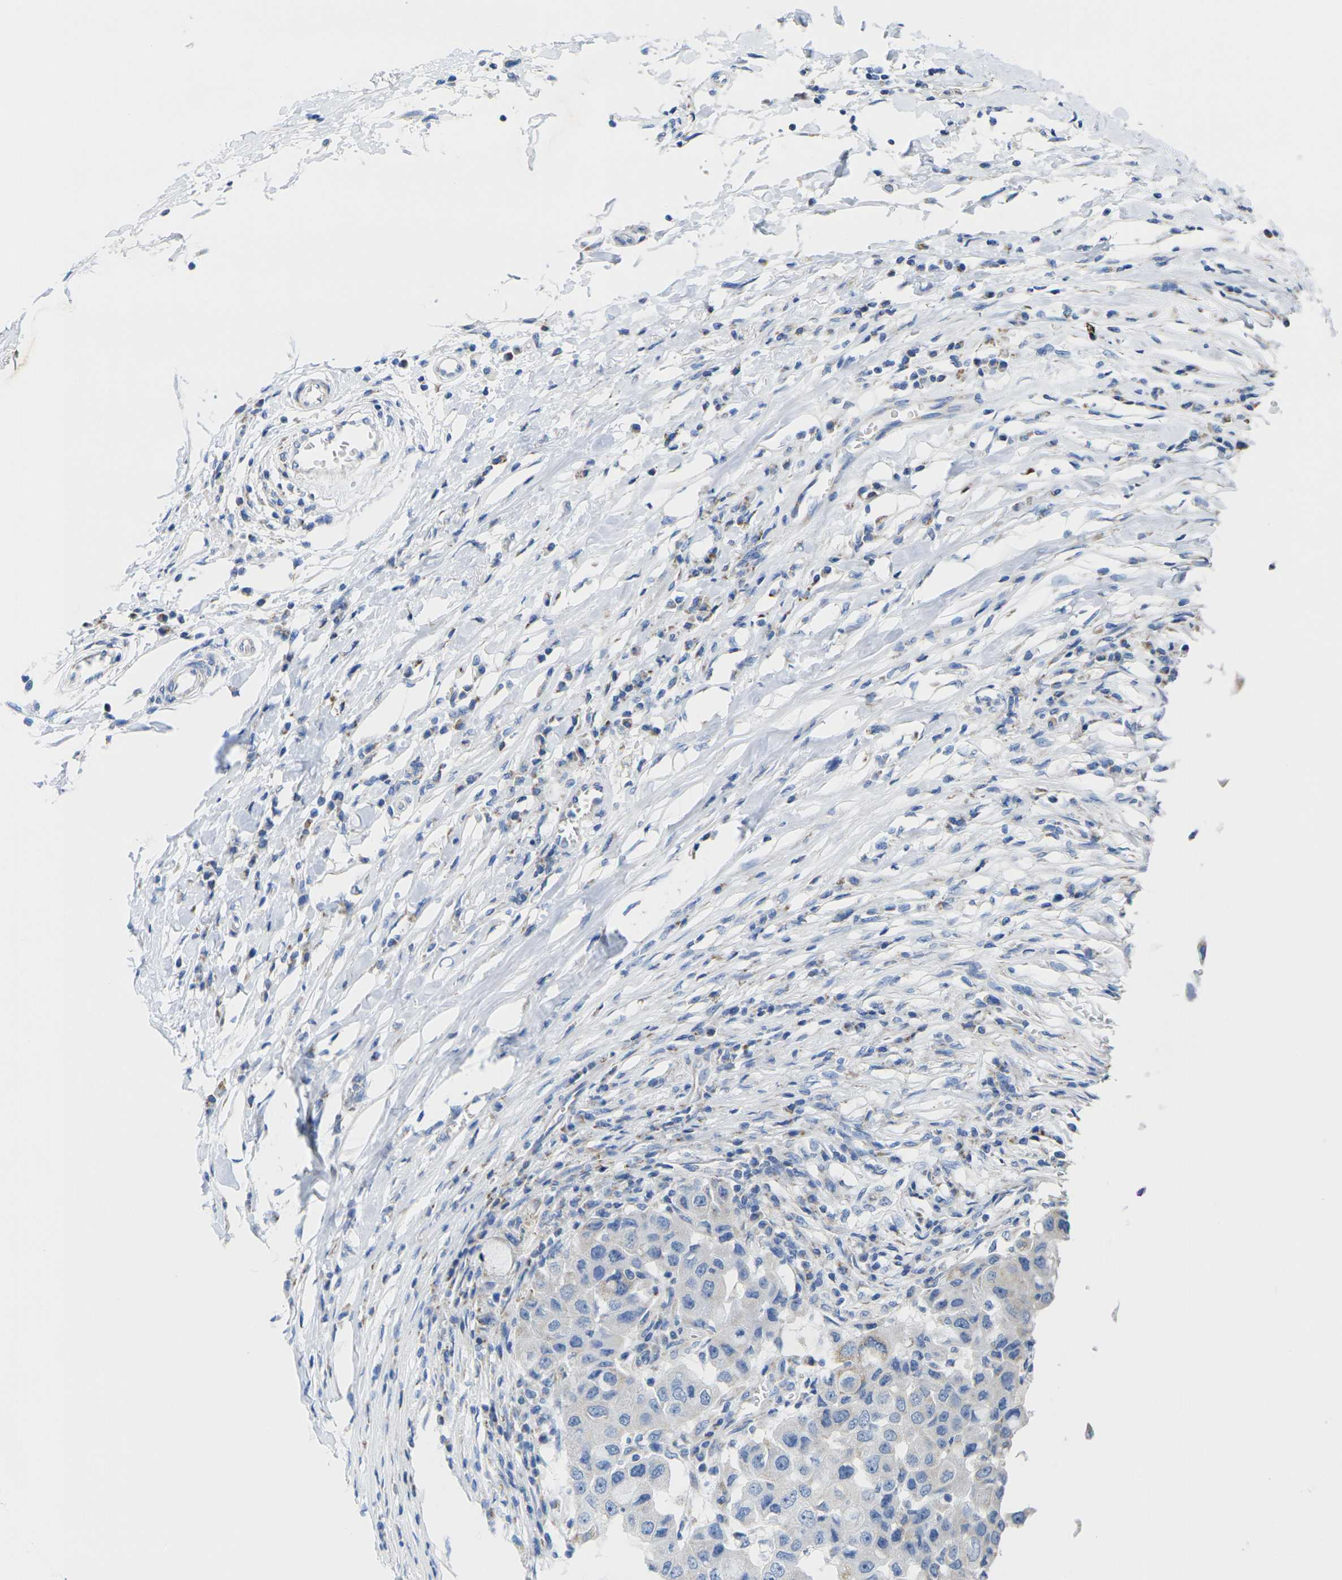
{"staining": {"intensity": "negative", "quantity": "none", "location": "none"}, "tissue": "breast cancer", "cell_type": "Tumor cells", "image_type": "cancer", "snomed": [{"axis": "morphology", "description": "Duct carcinoma"}, {"axis": "topography", "description": "Breast"}], "caption": "This is an immunohistochemistry image of infiltrating ductal carcinoma (breast). There is no staining in tumor cells.", "gene": "TMEM204", "patient": {"sex": "female", "age": 27}}